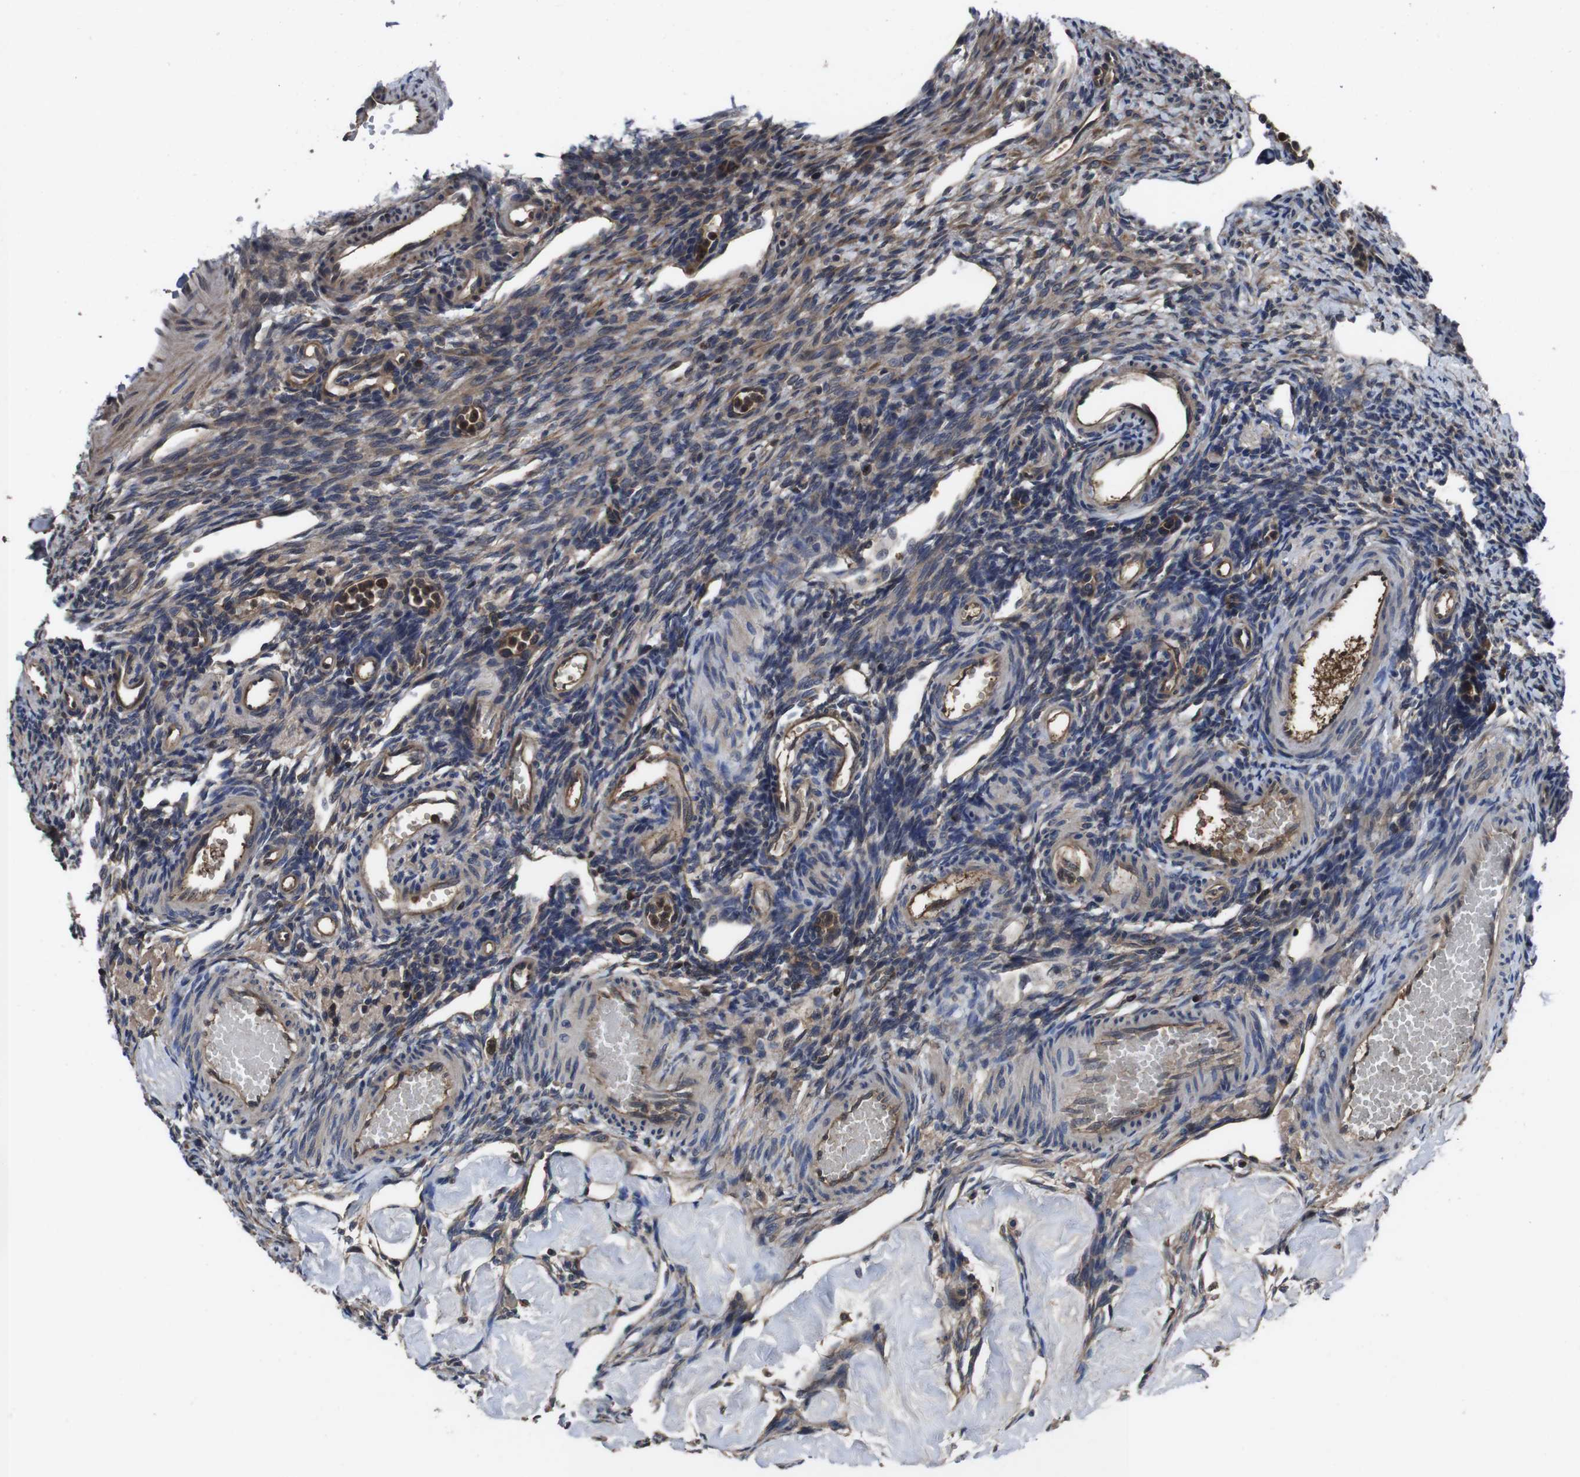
{"staining": {"intensity": "weak", "quantity": "25%-75%", "location": "cytoplasmic/membranous"}, "tissue": "ovary", "cell_type": "Ovarian stroma cells", "image_type": "normal", "snomed": [{"axis": "morphology", "description": "Normal tissue, NOS"}, {"axis": "topography", "description": "Ovary"}], "caption": "A high-resolution histopathology image shows immunohistochemistry (IHC) staining of unremarkable ovary, which reveals weak cytoplasmic/membranous staining in about 25%-75% of ovarian stroma cells. The staining was performed using DAB, with brown indicating positive protein expression. Nuclei are stained blue with hematoxylin.", "gene": "CXCL11", "patient": {"sex": "female", "age": 33}}